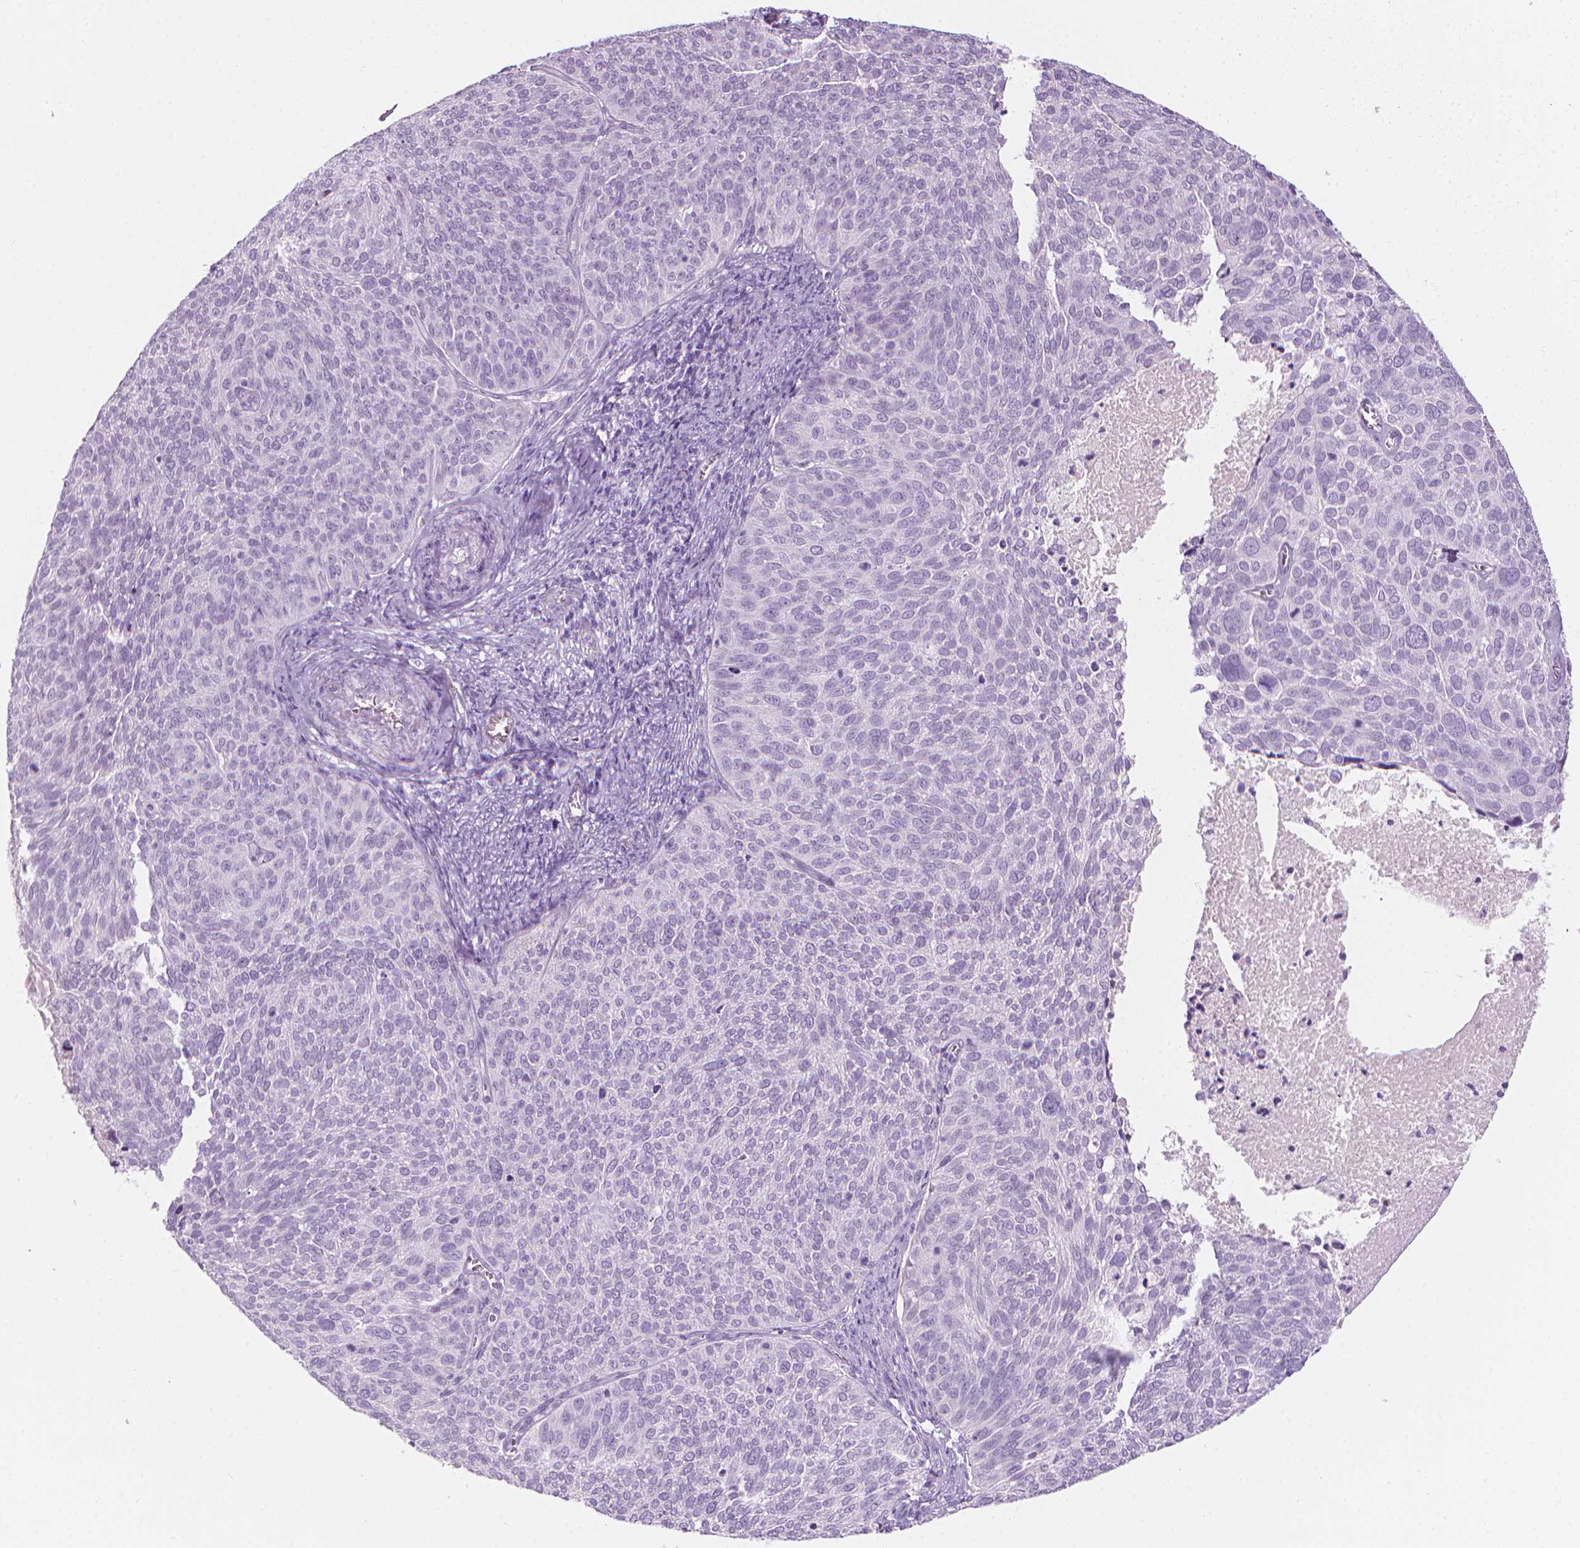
{"staining": {"intensity": "negative", "quantity": "none", "location": "none"}, "tissue": "cervical cancer", "cell_type": "Tumor cells", "image_type": "cancer", "snomed": [{"axis": "morphology", "description": "Squamous cell carcinoma, NOS"}, {"axis": "topography", "description": "Cervix"}], "caption": "Immunohistochemistry photomicrograph of neoplastic tissue: human cervical squamous cell carcinoma stained with DAB (3,3'-diaminobenzidine) displays no significant protein staining in tumor cells. (DAB (3,3'-diaminobenzidine) immunohistochemistry (IHC) with hematoxylin counter stain).", "gene": "SCG3", "patient": {"sex": "female", "age": 39}}